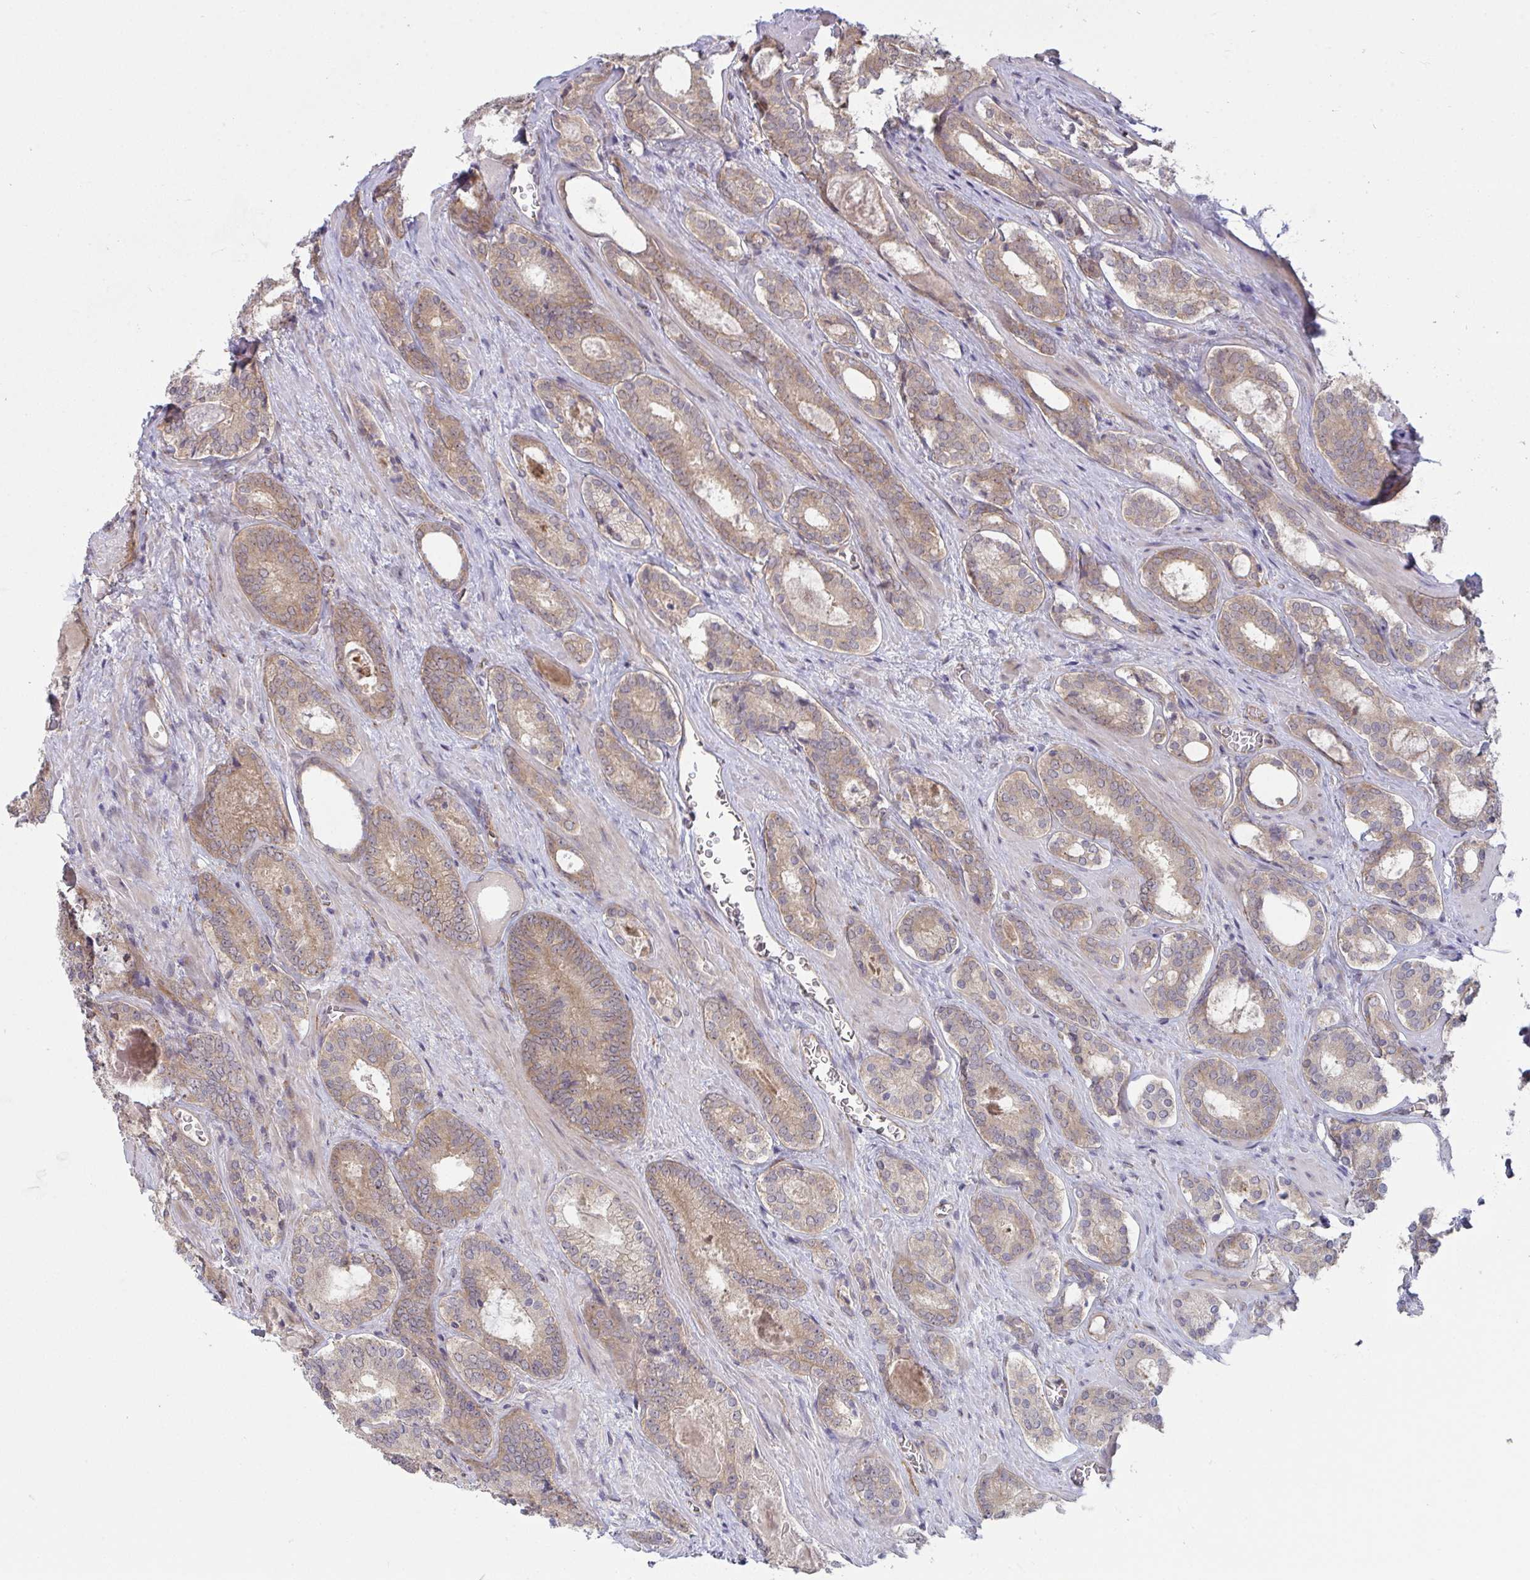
{"staining": {"intensity": "moderate", "quantity": ">75%", "location": "cytoplasmic/membranous"}, "tissue": "prostate cancer", "cell_type": "Tumor cells", "image_type": "cancer", "snomed": [{"axis": "morphology", "description": "Adenocarcinoma, Low grade"}, {"axis": "topography", "description": "Prostate"}], "caption": "Human prostate cancer (low-grade adenocarcinoma) stained with a protein marker reveals moderate staining in tumor cells.", "gene": "CASP9", "patient": {"sex": "male", "age": 62}}